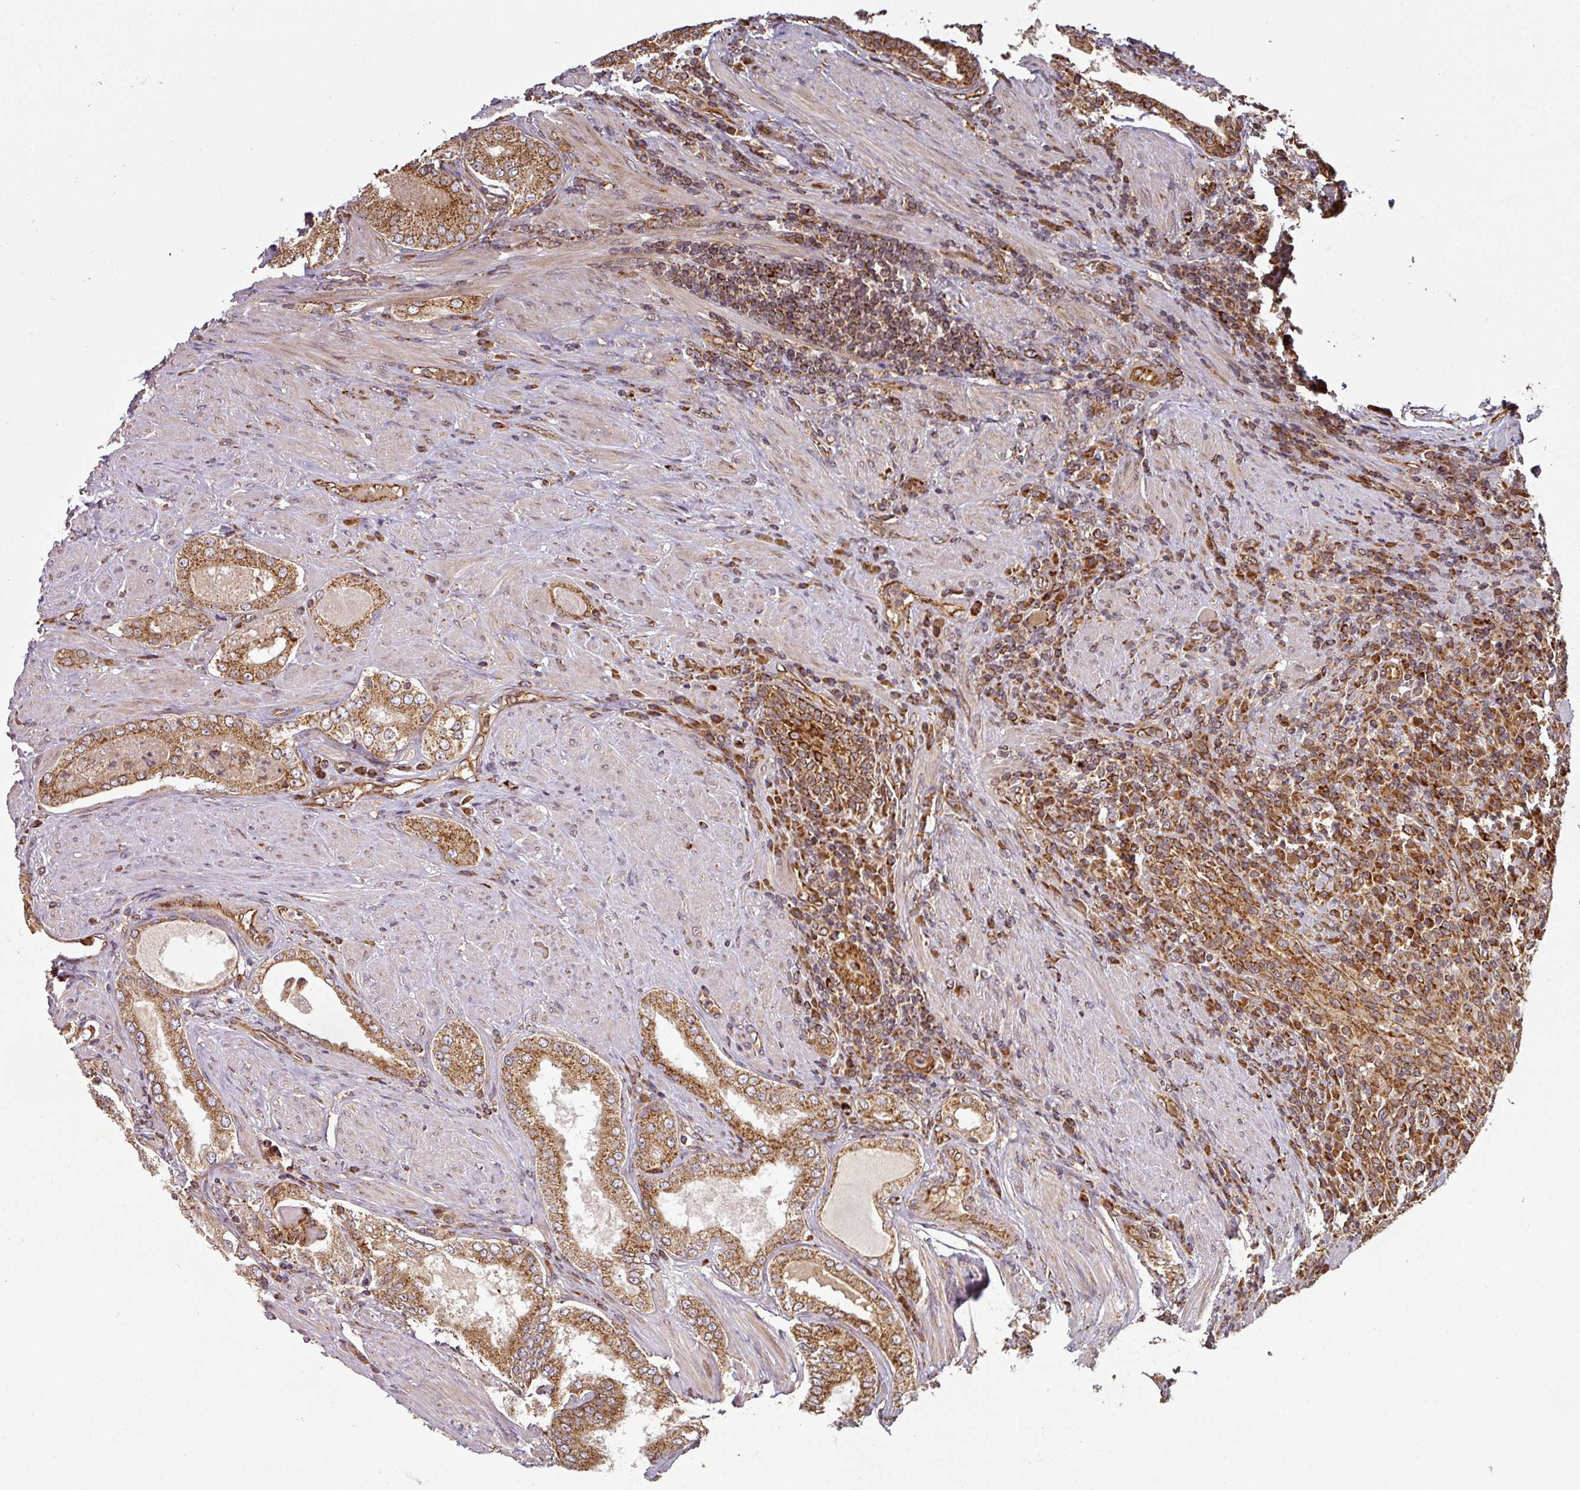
{"staining": {"intensity": "moderate", "quantity": ">75%", "location": "cytoplasmic/membranous"}, "tissue": "prostate cancer", "cell_type": "Tumor cells", "image_type": "cancer", "snomed": [{"axis": "morphology", "description": "Adenocarcinoma, Low grade"}, {"axis": "topography", "description": "Prostate"}], "caption": "An IHC histopathology image of neoplastic tissue is shown. Protein staining in brown shows moderate cytoplasmic/membranous positivity in prostate cancer (adenocarcinoma (low-grade)) within tumor cells. (IHC, brightfield microscopy, high magnification).", "gene": "TRAP1", "patient": {"sex": "male", "age": 68}}